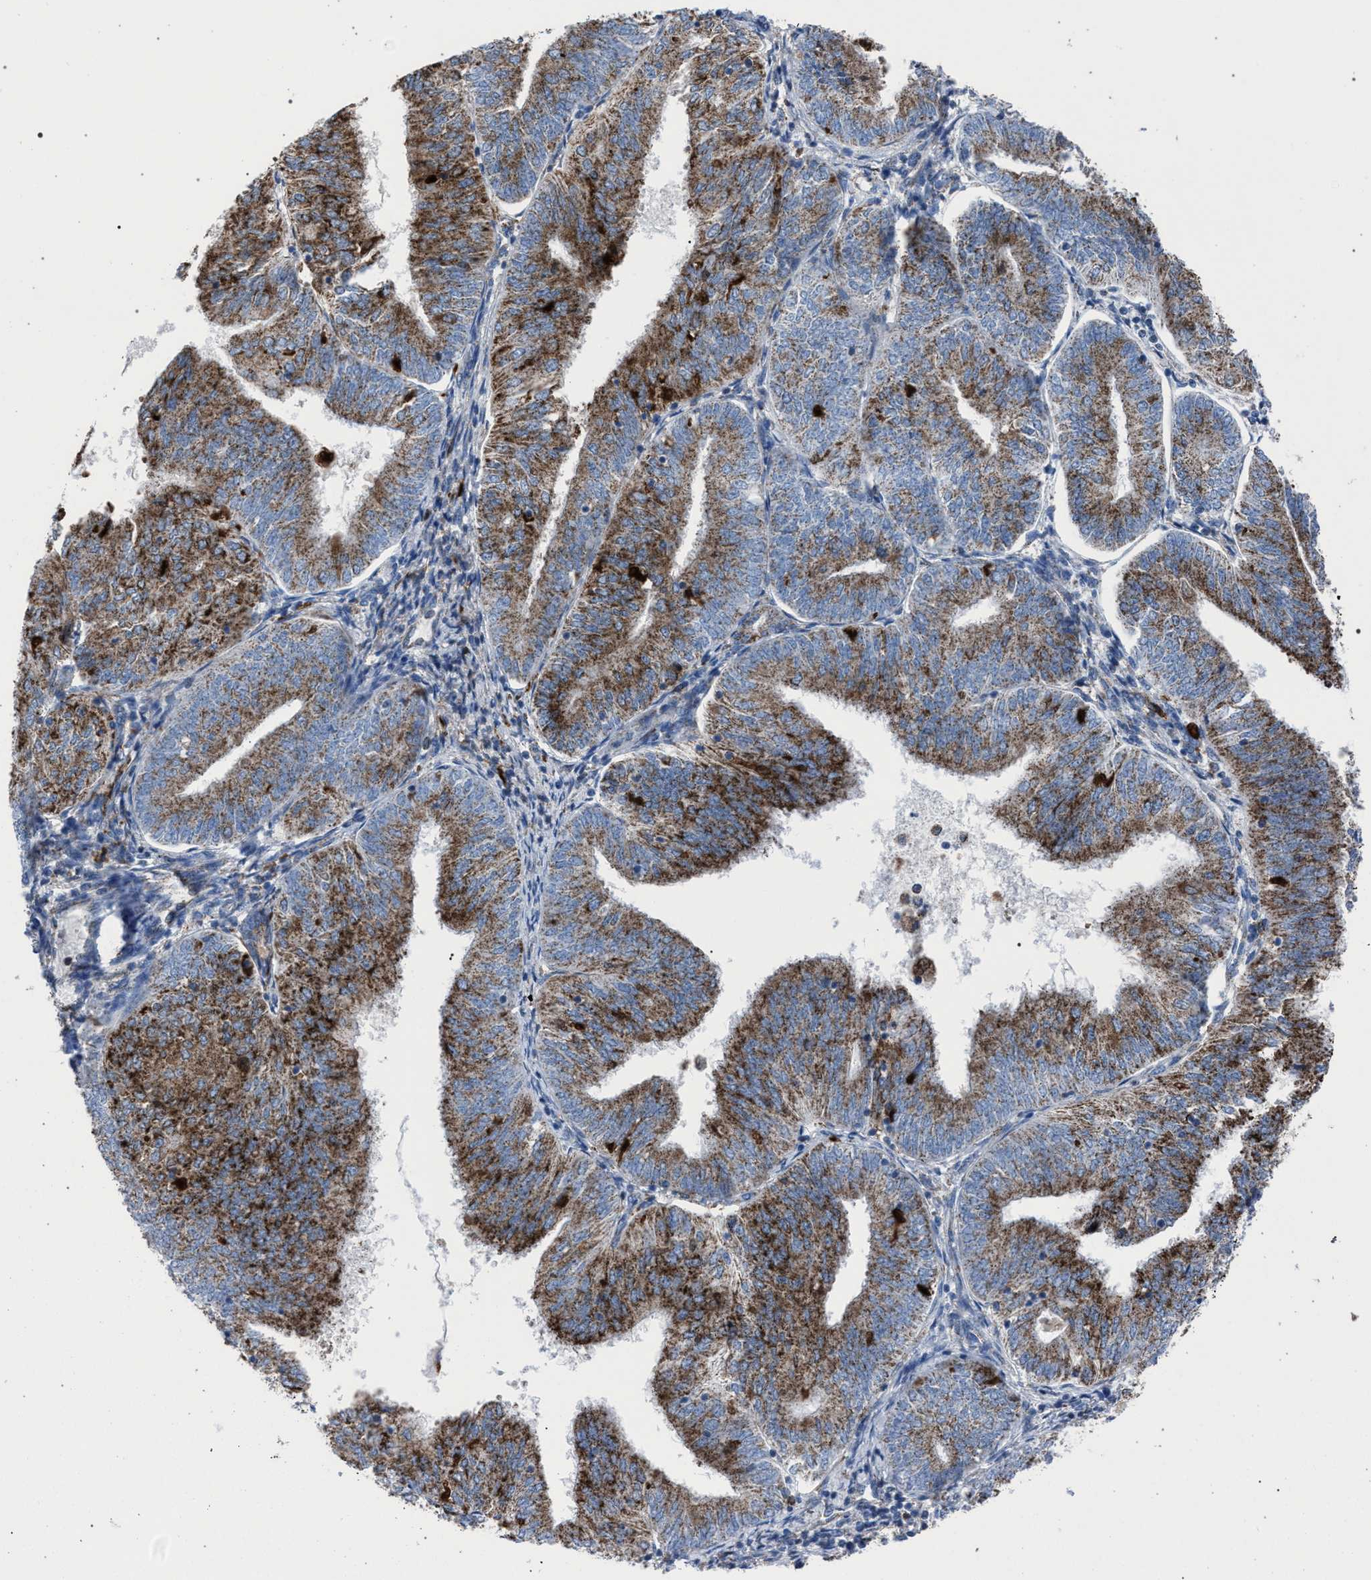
{"staining": {"intensity": "moderate", "quantity": ">75%", "location": "cytoplasmic/membranous"}, "tissue": "endometrial cancer", "cell_type": "Tumor cells", "image_type": "cancer", "snomed": [{"axis": "morphology", "description": "Adenocarcinoma, NOS"}, {"axis": "topography", "description": "Endometrium"}], "caption": "Protein staining of adenocarcinoma (endometrial) tissue displays moderate cytoplasmic/membranous expression in approximately >75% of tumor cells.", "gene": "HSD17B4", "patient": {"sex": "female", "age": 58}}